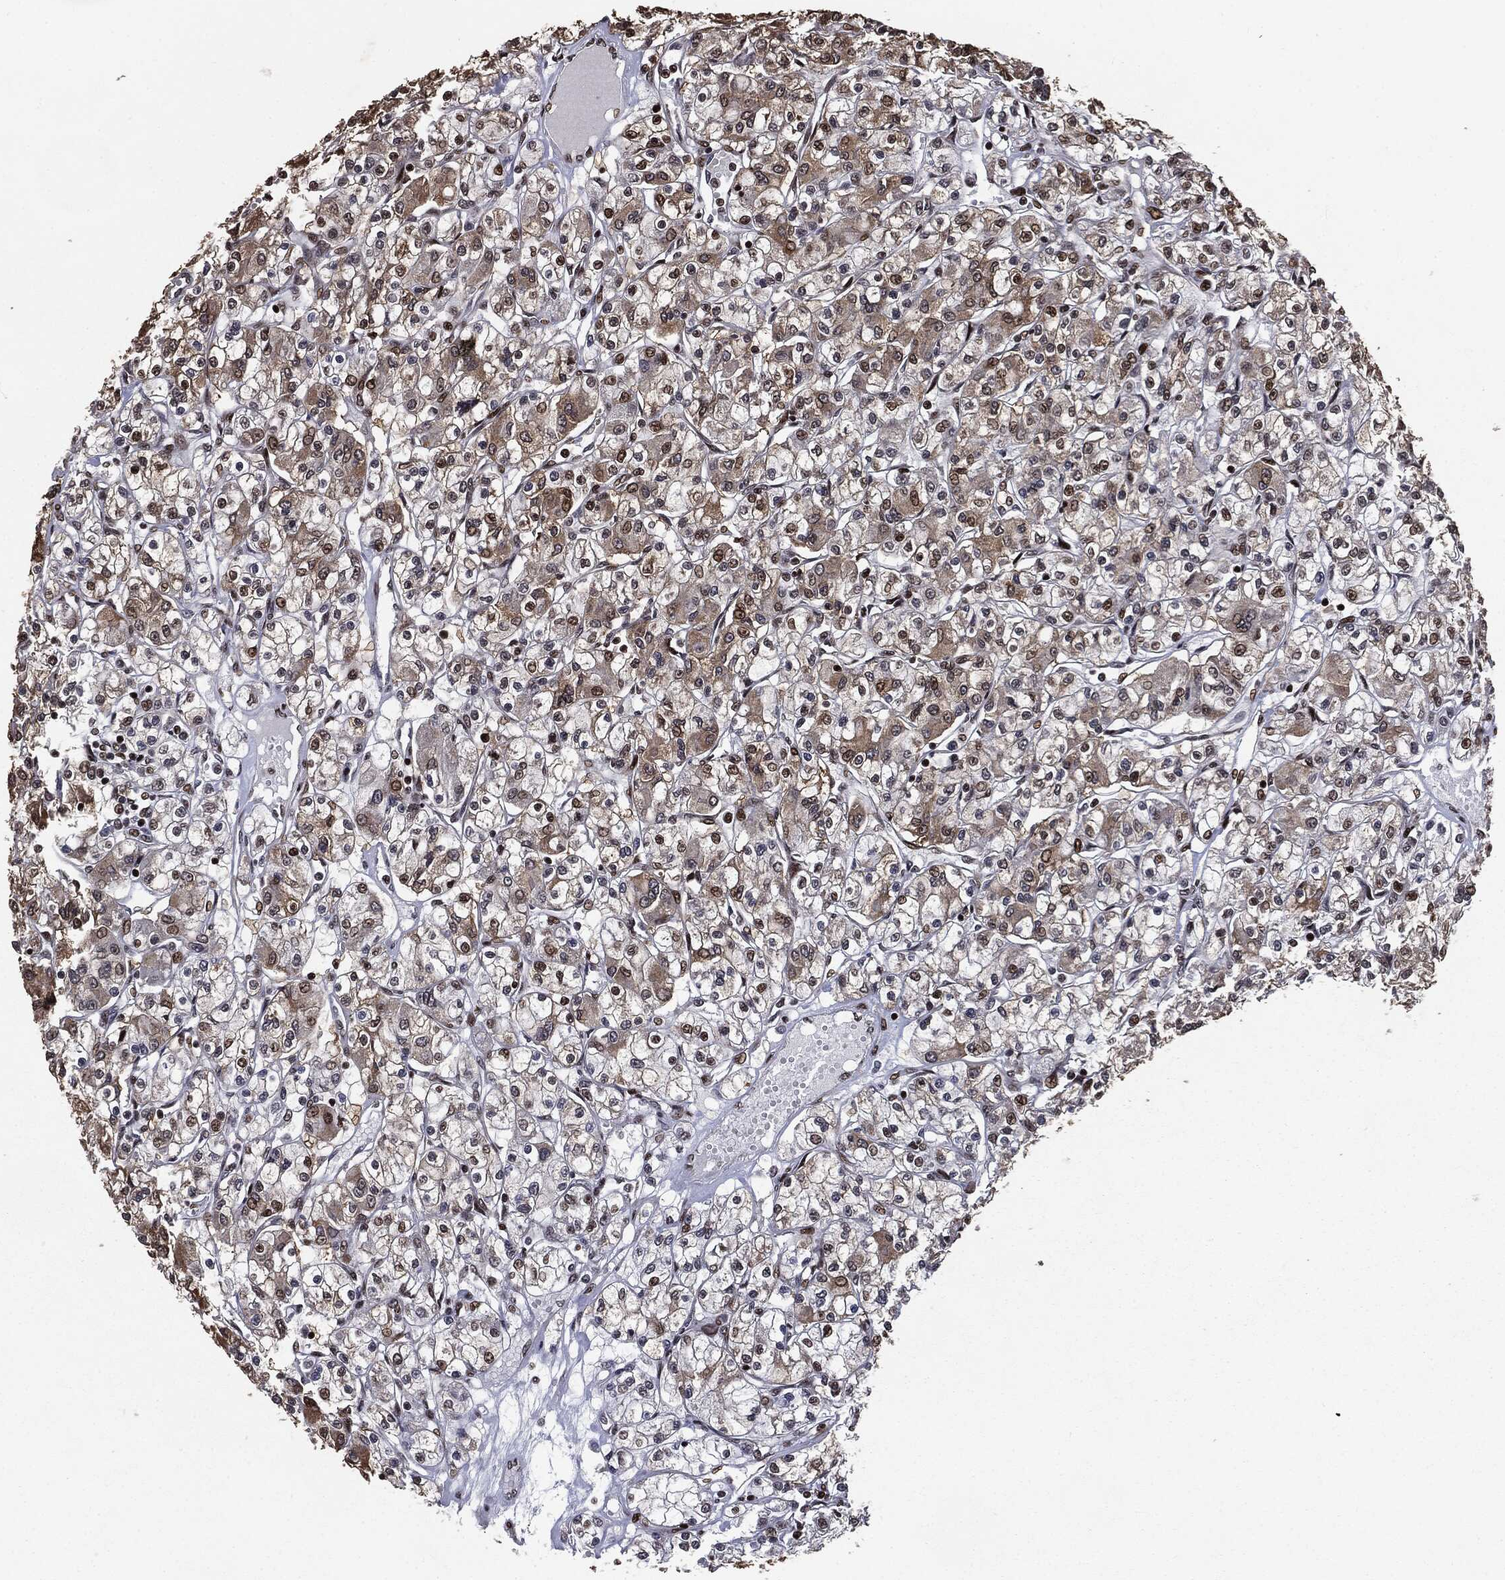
{"staining": {"intensity": "moderate", "quantity": "25%-75%", "location": "cytoplasmic/membranous"}, "tissue": "renal cancer", "cell_type": "Tumor cells", "image_type": "cancer", "snomed": [{"axis": "morphology", "description": "Adenocarcinoma, NOS"}, {"axis": "topography", "description": "Kidney"}], "caption": "DAB (3,3'-diaminobenzidine) immunohistochemical staining of human adenocarcinoma (renal) shows moderate cytoplasmic/membranous protein positivity in approximately 25%-75% of tumor cells. (brown staining indicates protein expression, while blue staining denotes nuclei).", "gene": "DVL2", "patient": {"sex": "female", "age": 59}}